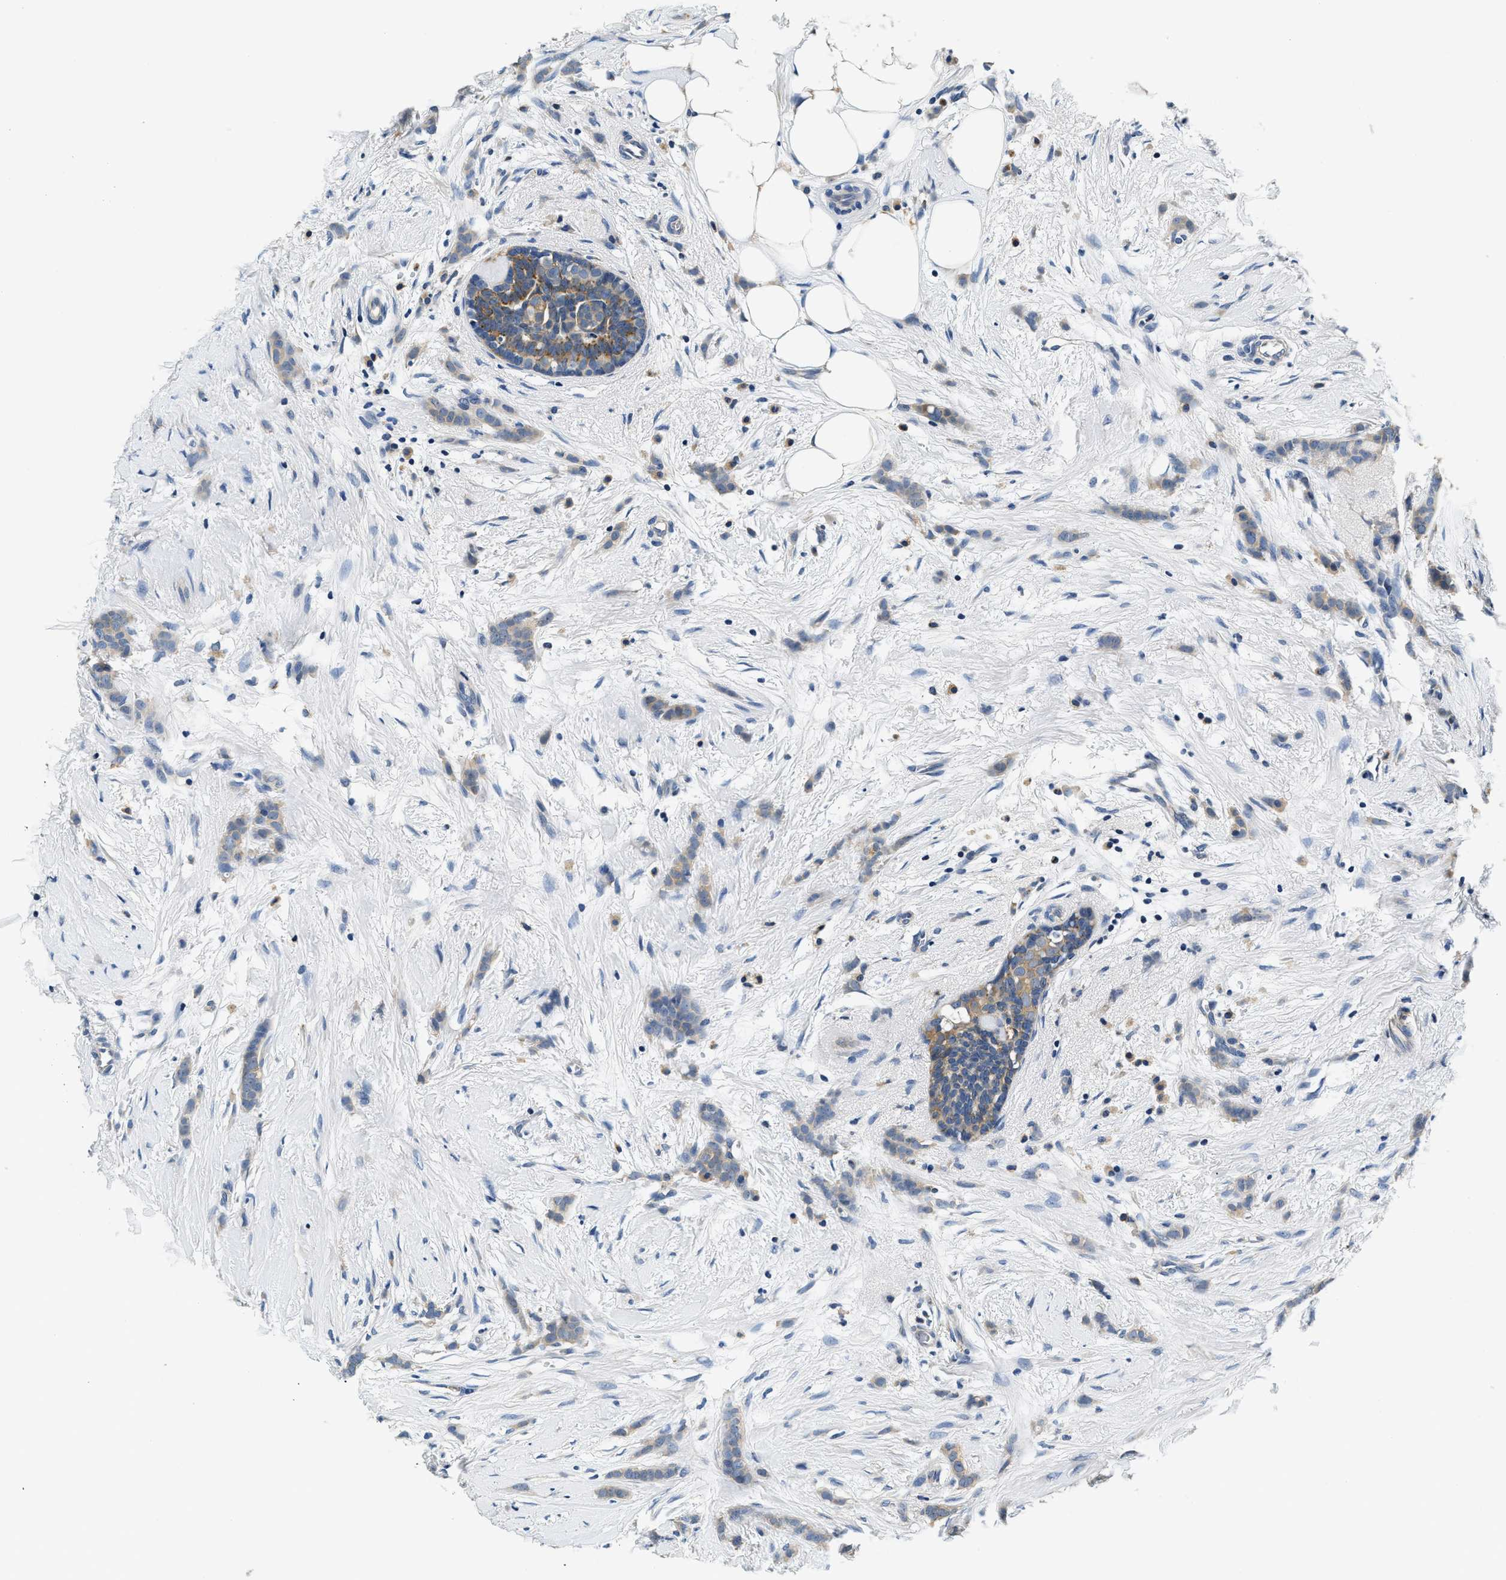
{"staining": {"intensity": "weak", "quantity": ">75%", "location": "cytoplasmic/membranous"}, "tissue": "breast cancer", "cell_type": "Tumor cells", "image_type": "cancer", "snomed": [{"axis": "morphology", "description": "Lobular carcinoma, in situ"}, {"axis": "morphology", "description": "Lobular carcinoma"}, {"axis": "topography", "description": "Breast"}], "caption": "Weak cytoplasmic/membranous staining is present in about >75% of tumor cells in breast cancer.", "gene": "RESF1", "patient": {"sex": "female", "age": 41}}